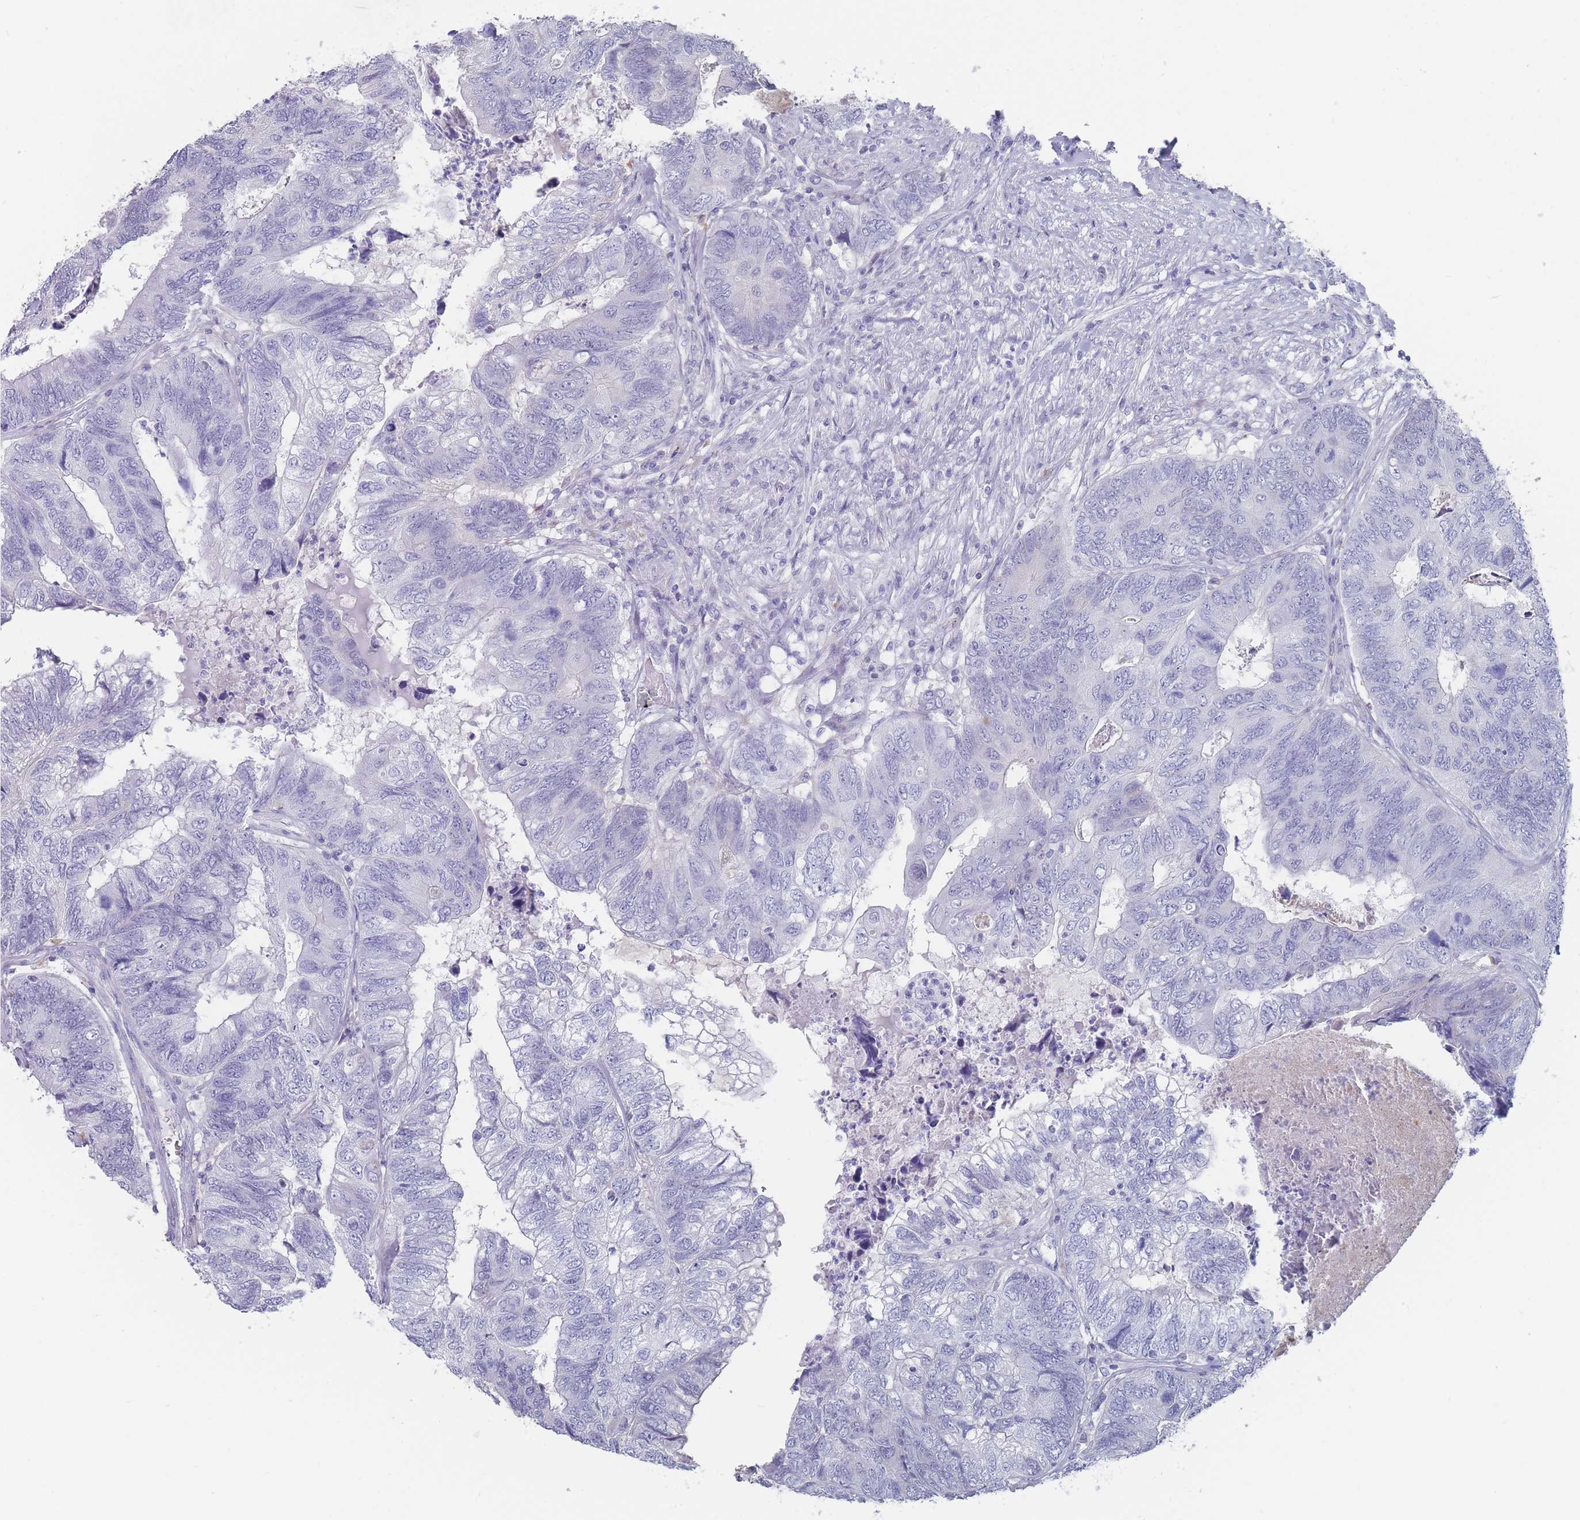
{"staining": {"intensity": "negative", "quantity": "none", "location": "none"}, "tissue": "colorectal cancer", "cell_type": "Tumor cells", "image_type": "cancer", "snomed": [{"axis": "morphology", "description": "Adenocarcinoma, NOS"}, {"axis": "topography", "description": "Colon"}], "caption": "There is no significant staining in tumor cells of colorectal cancer (adenocarcinoma).", "gene": "CYP51A1", "patient": {"sex": "female", "age": 67}}